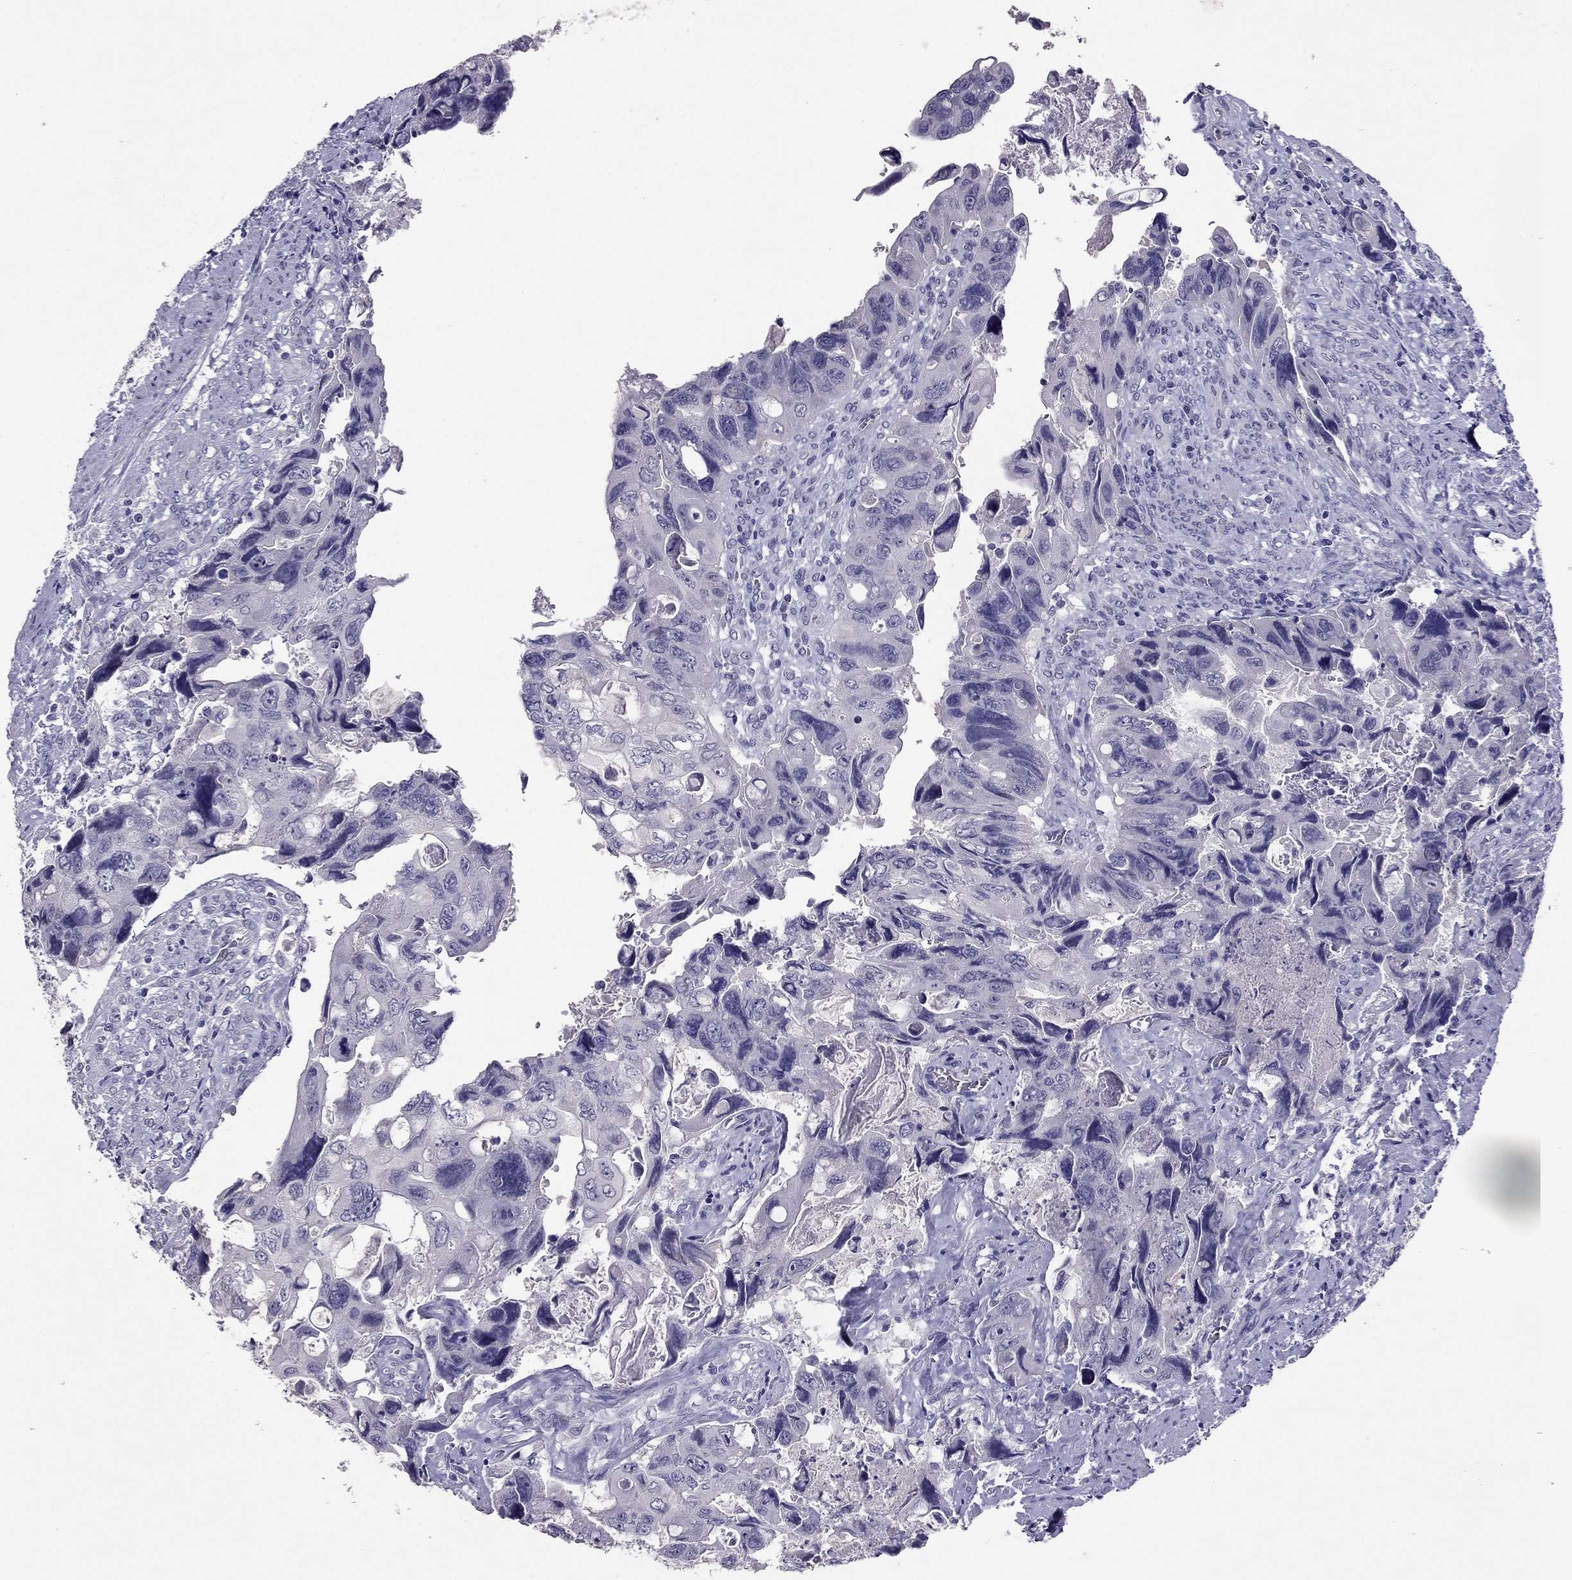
{"staining": {"intensity": "negative", "quantity": "none", "location": "none"}, "tissue": "colorectal cancer", "cell_type": "Tumor cells", "image_type": "cancer", "snomed": [{"axis": "morphology", "description": "Adenocarcinoma, NOS"}, {"axis": "topography", "description": "Rectum"}], "caption": "Tumor cells show no significant protein positivity in colorectal cancer (adenocarcinoma). The staining was performed using DAB to visualize the protein expression in brown, while the nuclei were stained in blue with hematoxylin (Magnification: 20x).", "gene": "RHO", "patient": {"sex": "male", "age": 62}}